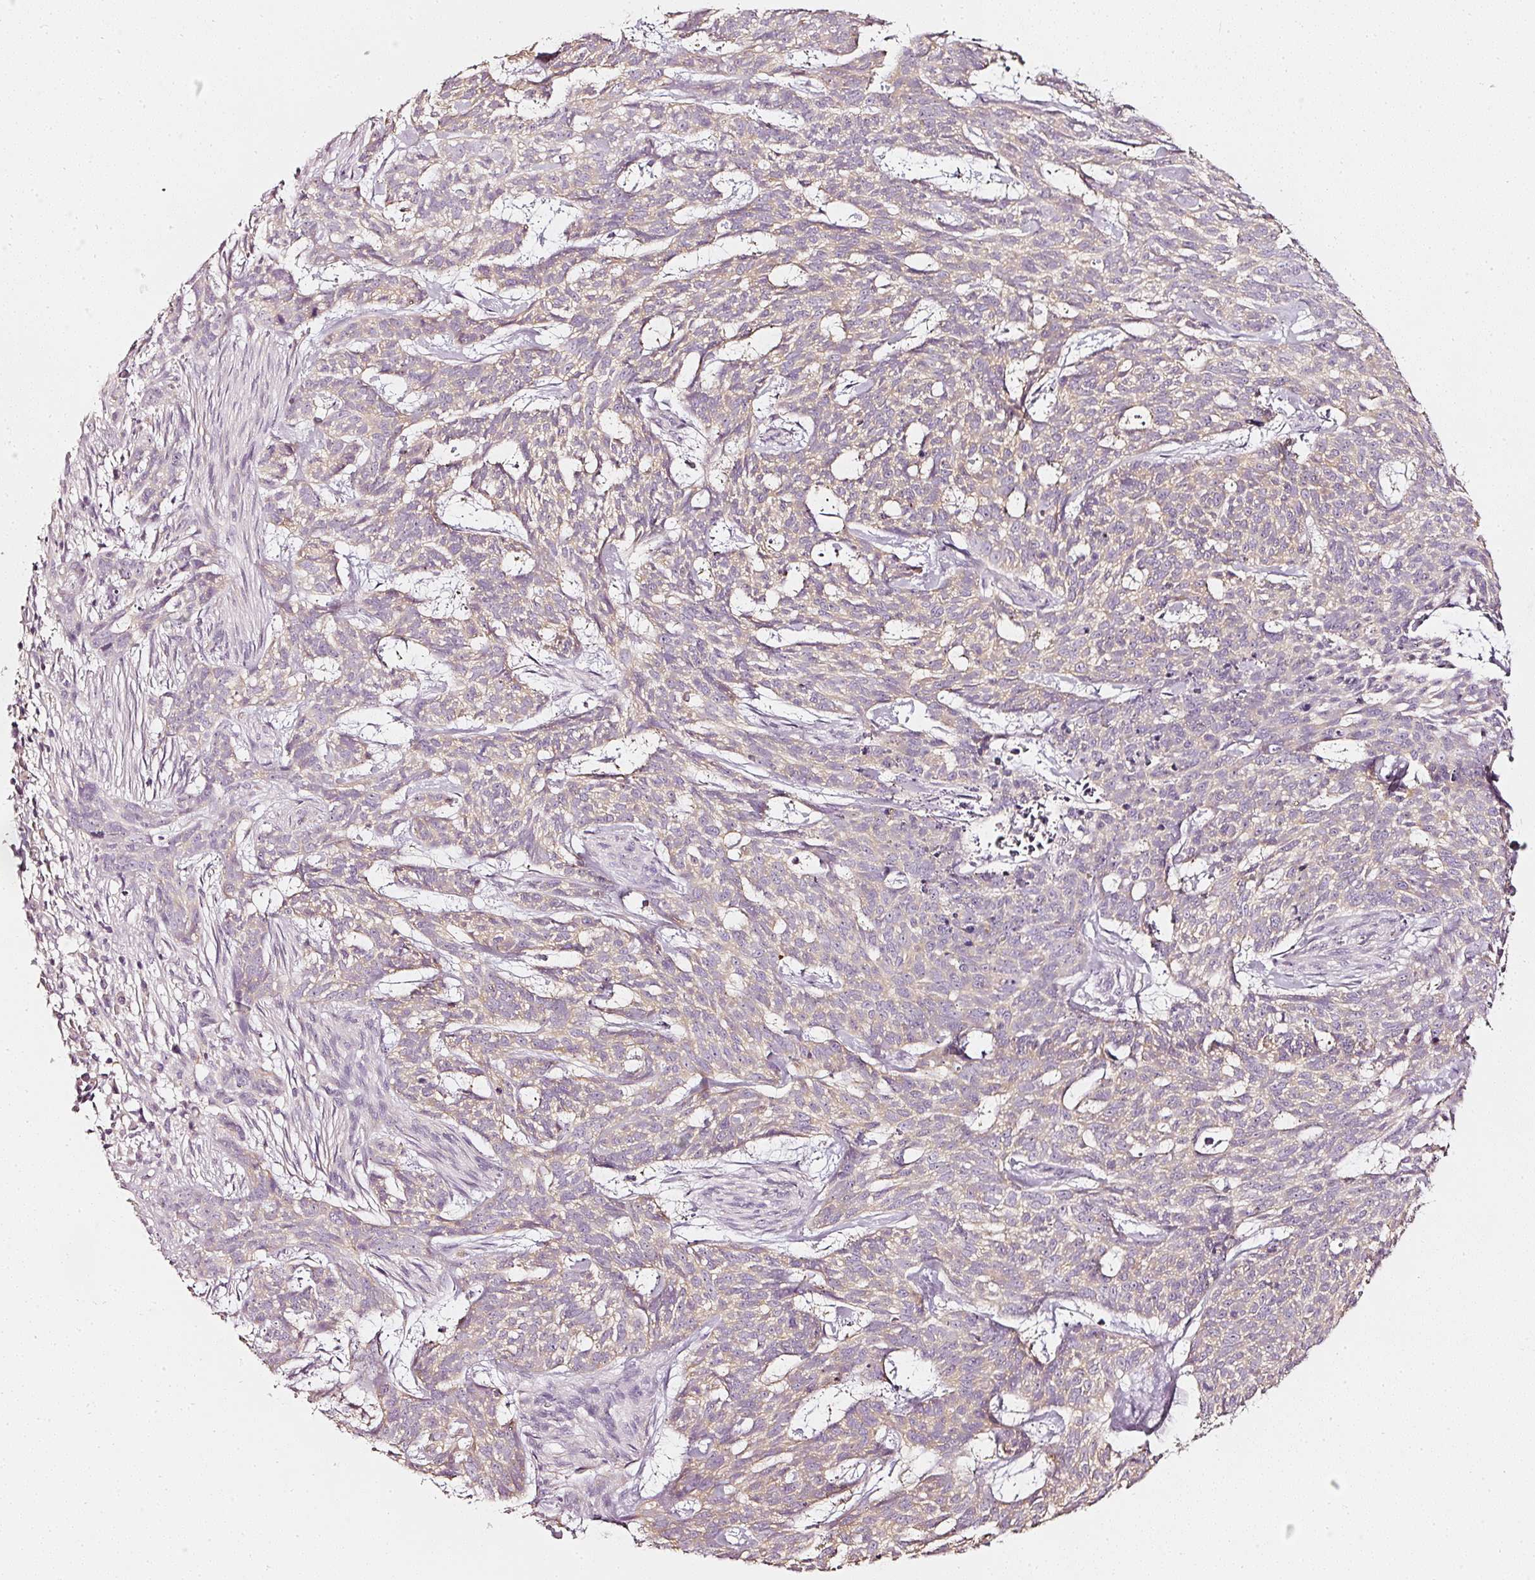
{"staining": {"intensity": "weak", "quantity": ">75%", "location": "cytoplasmic/membranous"}, "tissue": "skin cancer", "cell_type": "Tumor cells", "image_type": "cancer", "snomed": [{"axis": "morphology", "description": "Basal cell carcinoma"}, {"axis": "topography", "description": "Skin"}], "caption": "Skin basal cell carcinoma stained with DAB immunohistochemistry (IHC) displays low levels of weak cytoplasmic/membranous positivity in approximately >75% of tumor cells.", "gene": "CNP", "patient": {"sex": "female", "age": 93}}